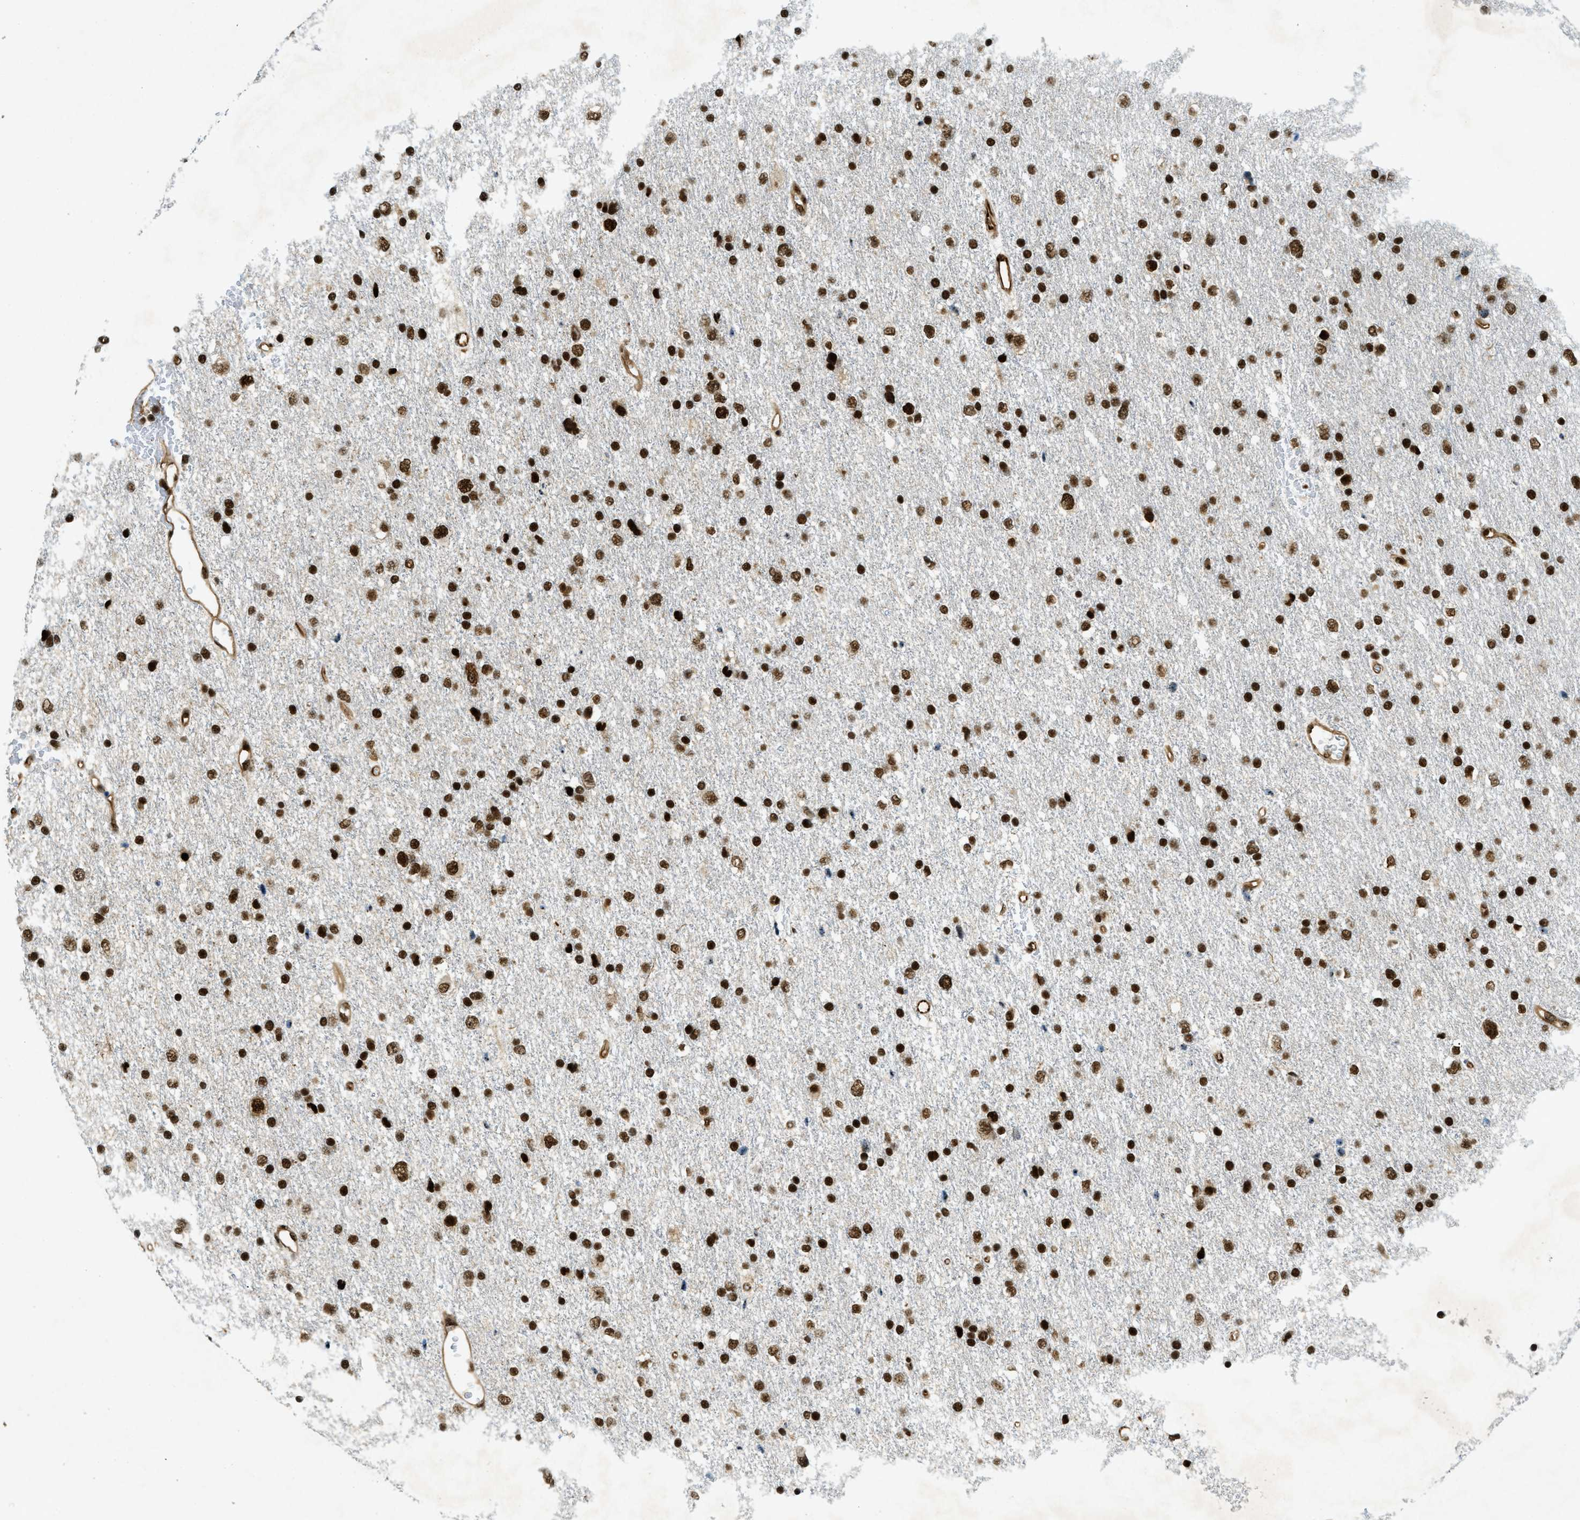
{"staining": {"intensity": "strong", "quantity": ">75%", "location": "nuclear"}, "tissue": "glioma", "cell_type": "Tumor cells", "image_type": "cancer", "snomed": [{"axis": "morphology", "description": "Glioma, malignant, Low grade"}, {"axis": "topography", "description": "Brain"}], "caption": "There is high levels of strong nuclear expression in tumor cells of malignant glioma (low-grade), as demonstrated by immunohistochemical staining (brown color).", "gene": "ZFR", "patient": {"sex": "female", "age": 37}}